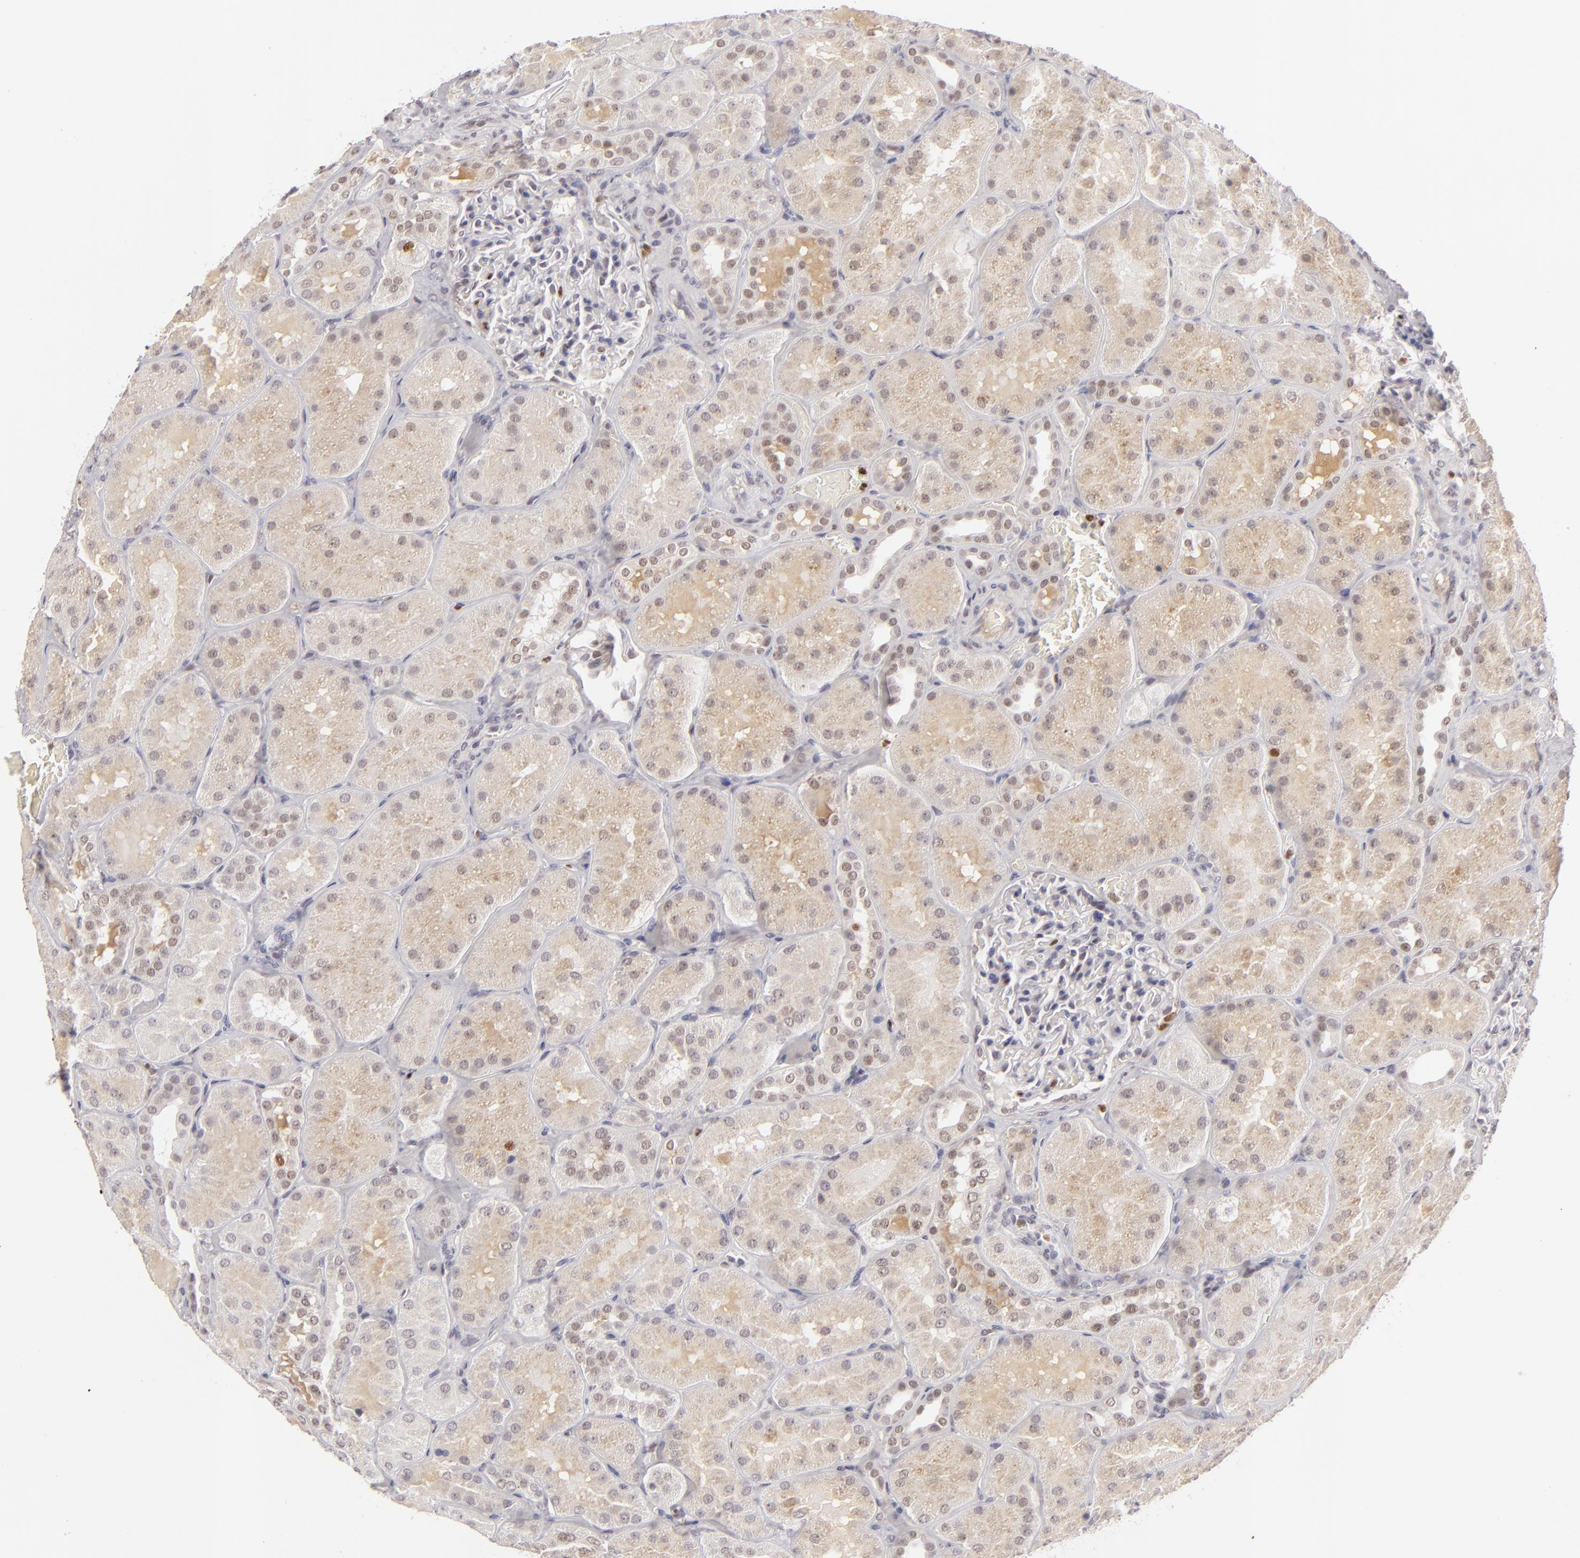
{"staining": {"intensity": "negative", "quantity": "none", "location": "none"}, "tissue": "kidney", "cell_type": "Cells in glomeruli", "image_type": "normal", "snomed": [{"axis": "morphology", "description": "Normal tissue, NOS"}, {"axis": "topography", "description": "Kidney"}], "caption": "The histopathology image reveals no staining of cells in glomeruli in normal kidney.", "gene": "FEN1", "patient": {"sex": "male", "age": 28}}